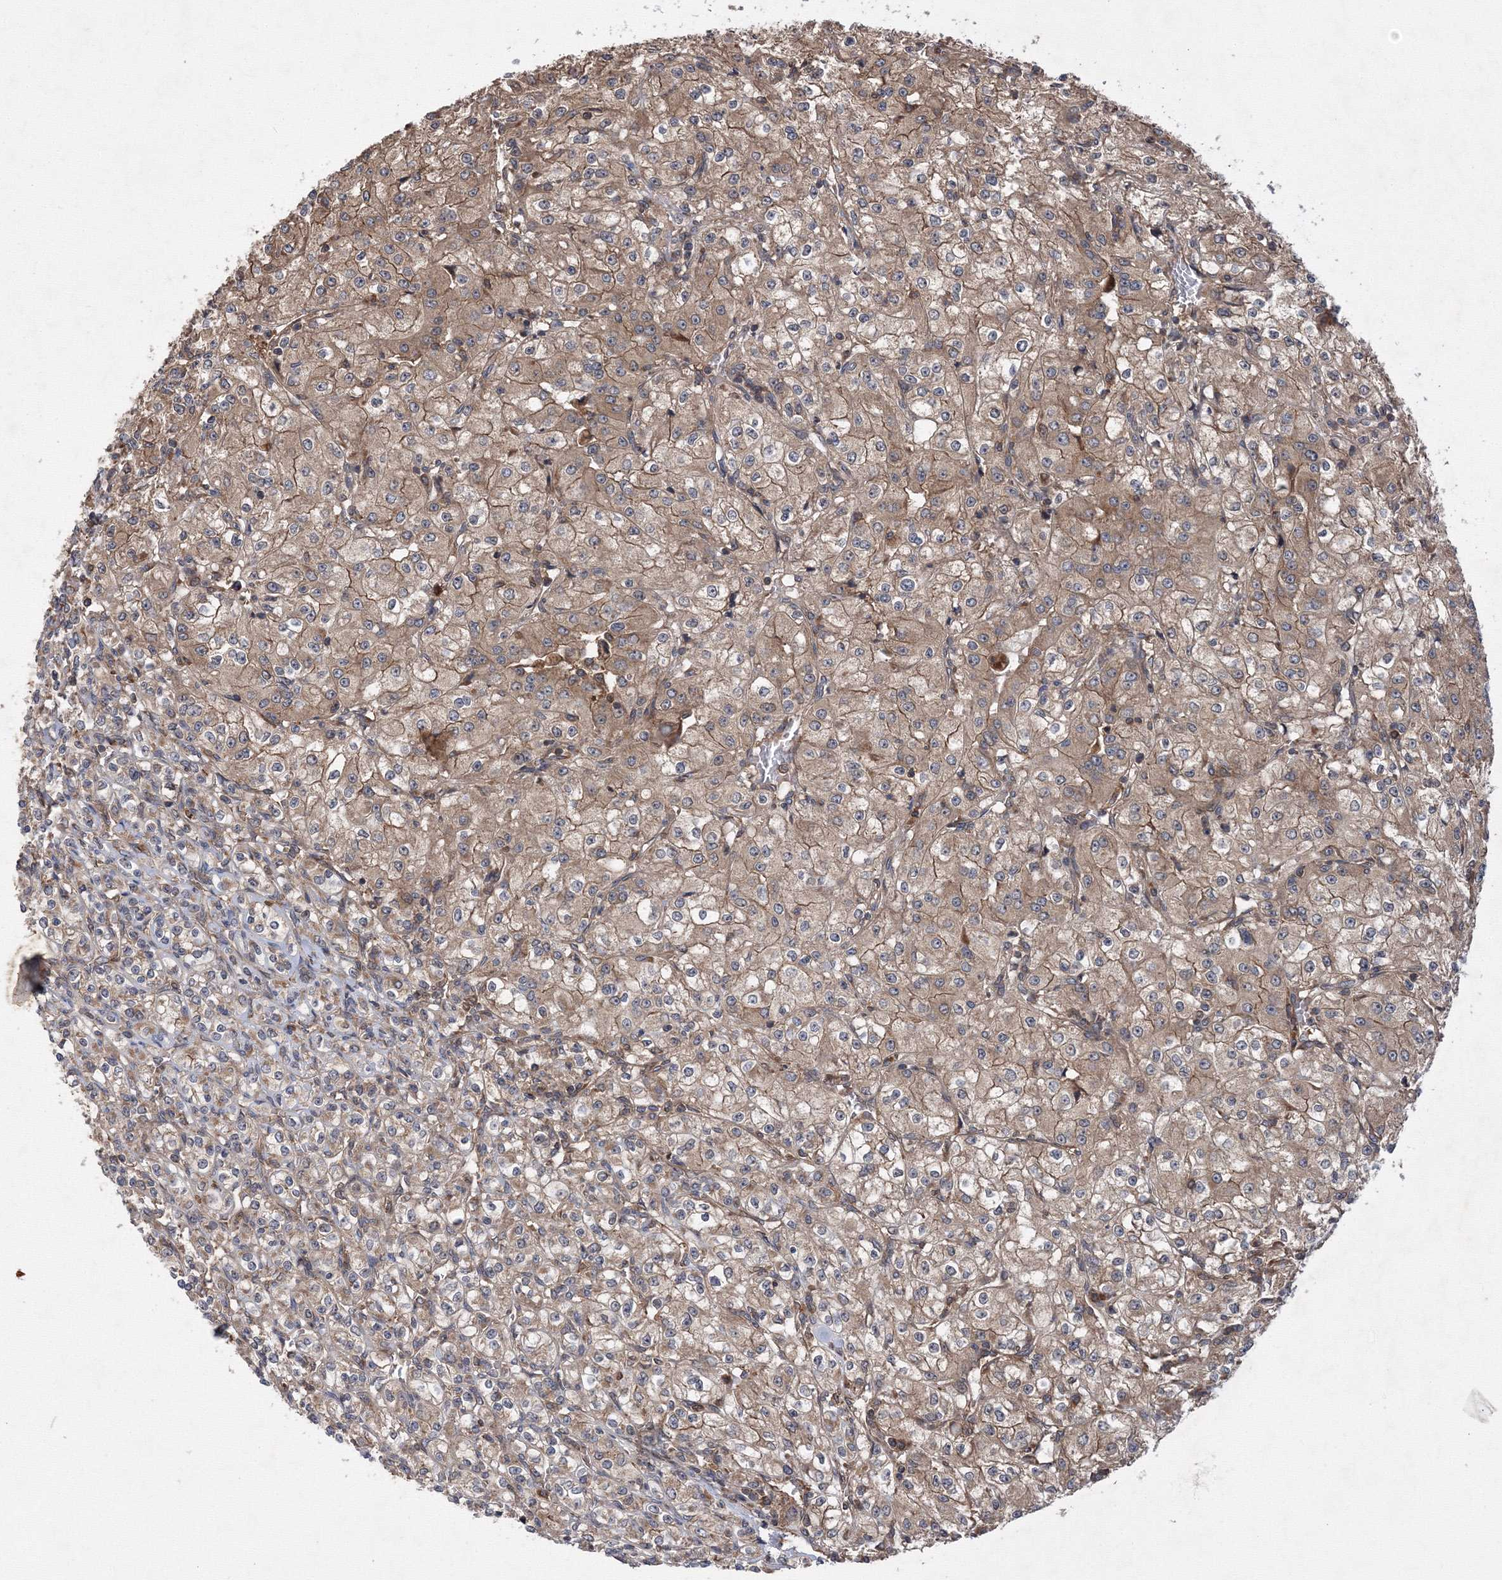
{"staining": {"intensity": "weak", "quantity": "25%-75%", "location": "cytoplasmic/membranous"}, "tissue": "renal cancer", "cell_type": "Tumor cells", "image_type": "cancer", "snomed": [{"axis": "morphology", "description": "Adenocarcinoma, NOS"}, {"axis": "topography", "description": "Kidney"}], "caption": "Immunohistochemical staining of human adenocarcinoma (renal) demonstrates low levels of weak cytoplasmic/membranous protein expression in about 25%-75% of tumor cells. The protein is stained brown, and the nuclei are stained in blue (DAB (3,3'-diaminobenzidine) IHC with brightfield microscopy, high magnification).", "gene": "ATG3", "patient": {"sex": "male", "age": 77}}